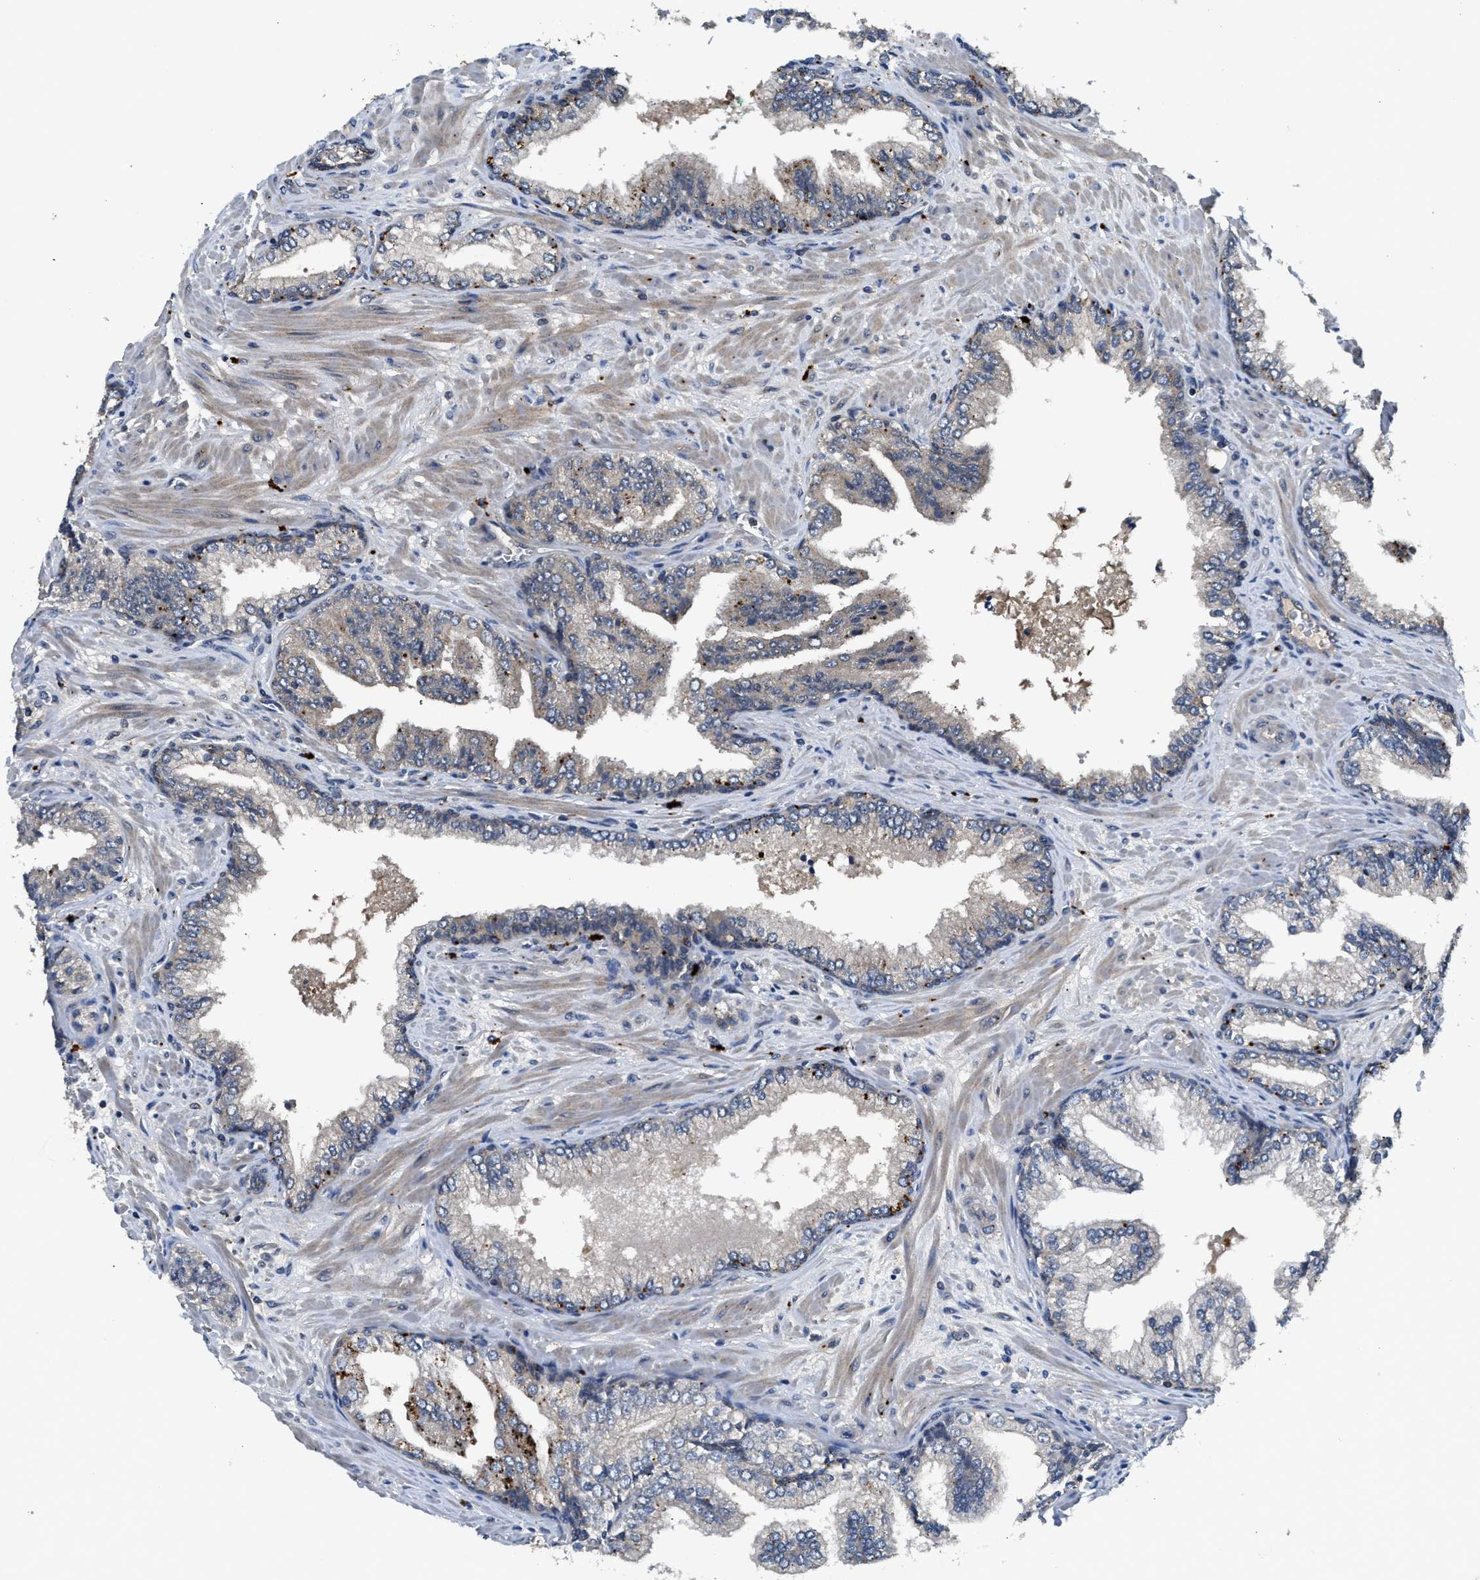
{"staining": {"intensity": "weak", "quantity": ">75%", "location": "cytoplasmic/membranous"}, "tissue": "prostate cancer", "cell_type": "Tumor cells", "image_type": "cancer", "snomed": [{"axis": "morphology", "description": "Adenocarcinoma, High grade"}, {"axis": "topography", "description": "Prostate"}], "caption": "Prostate cancer stained for a protein shows weak cytoplasmic/membranous positivity in tumor cells.", "gene": "PDE7A", "patient": {"sex": "male", "age": 71}}